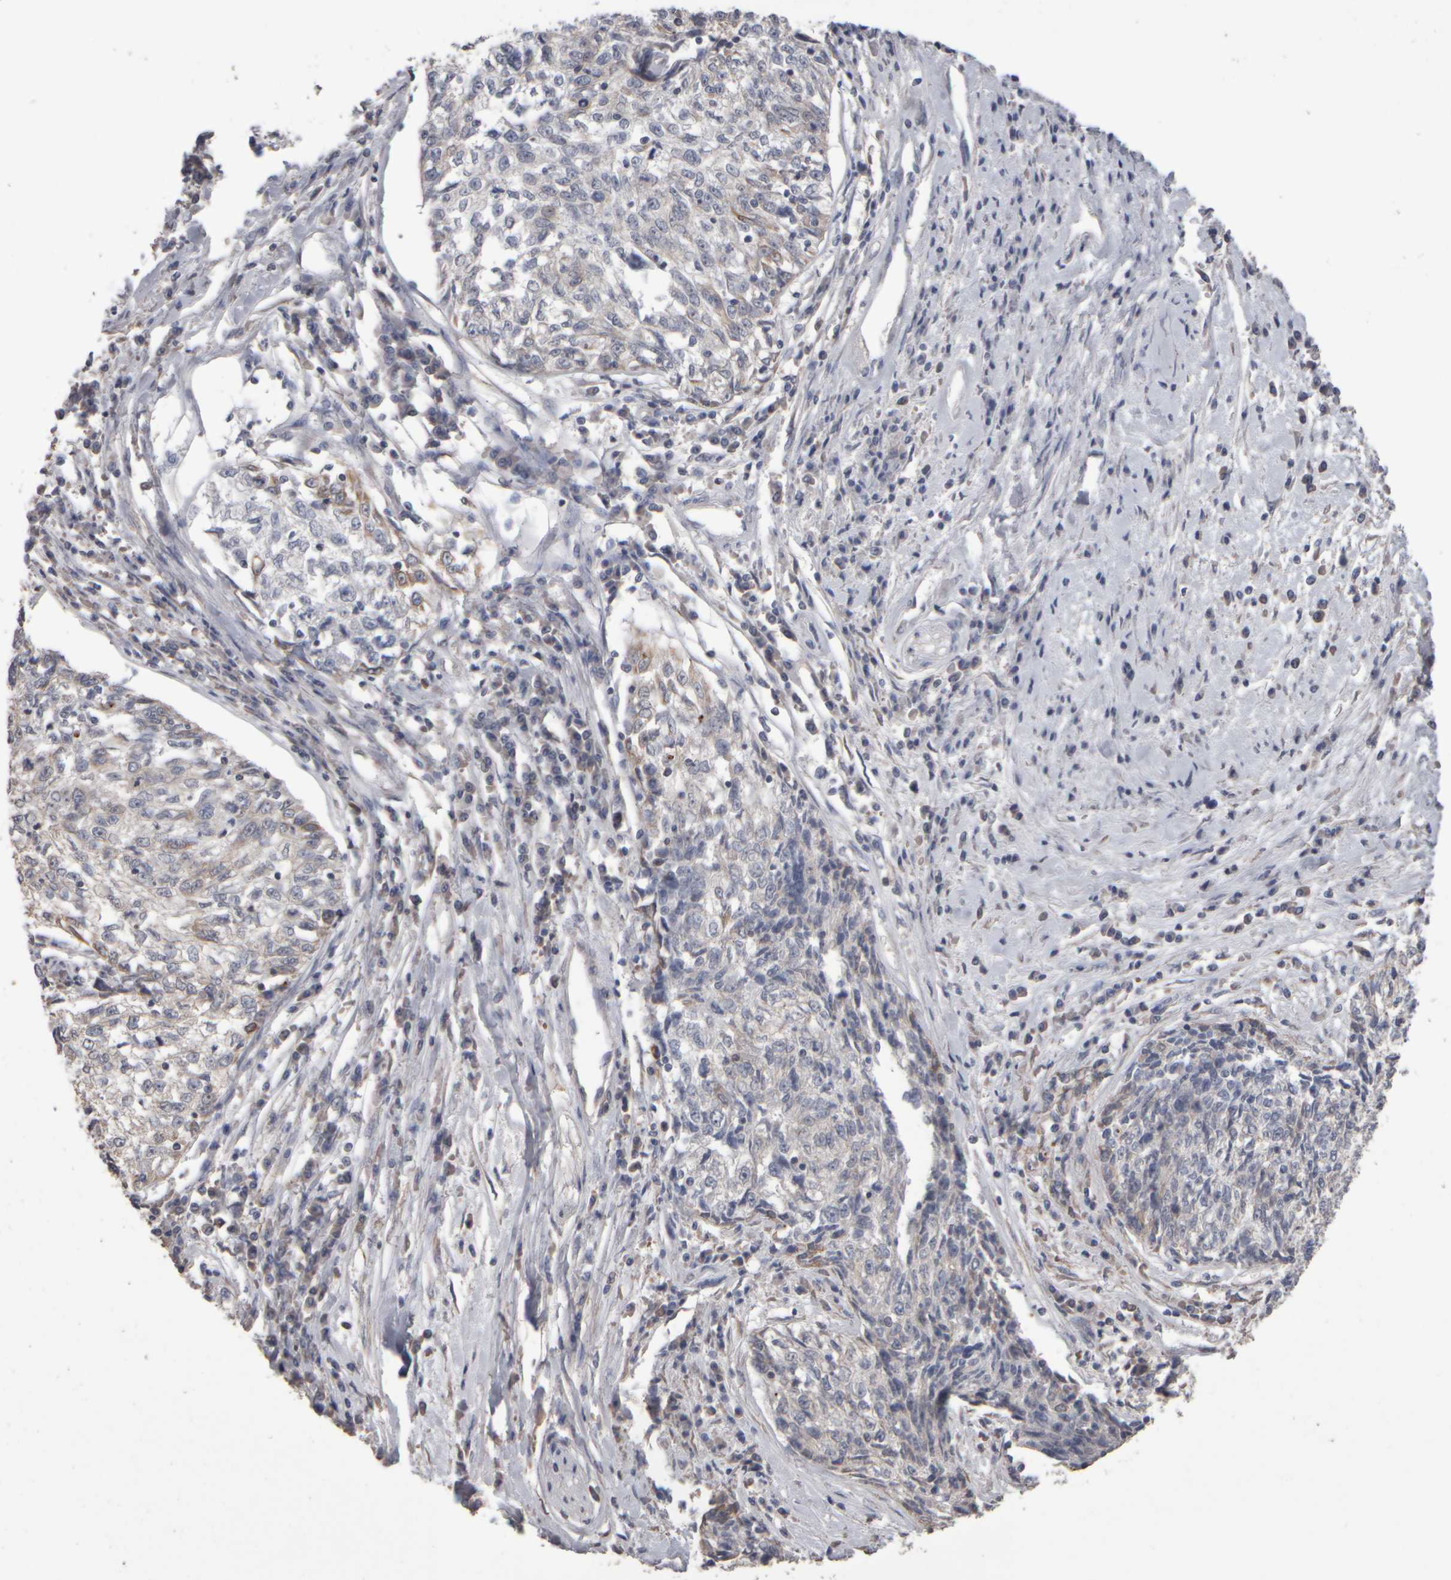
{"staining": {"intensity": "weak", "quantity": "<25%", "location": "cytoplasmic/membranous"}, "tissue": "cervical cancer", "cell_type": "Tumor cells", "image_type": "cancer", "snomed": [{"axis": "morphology", "description": "Squamous cell carcinoma, NOS"}, {"axis": "topography", "description": "Cervix"}], "caption": "There is no significant expression in tumor cells of squamous cell carcinoma (cervical).", "gene": "EPHX2", "patient": {"sex": "female", "age": 57}}